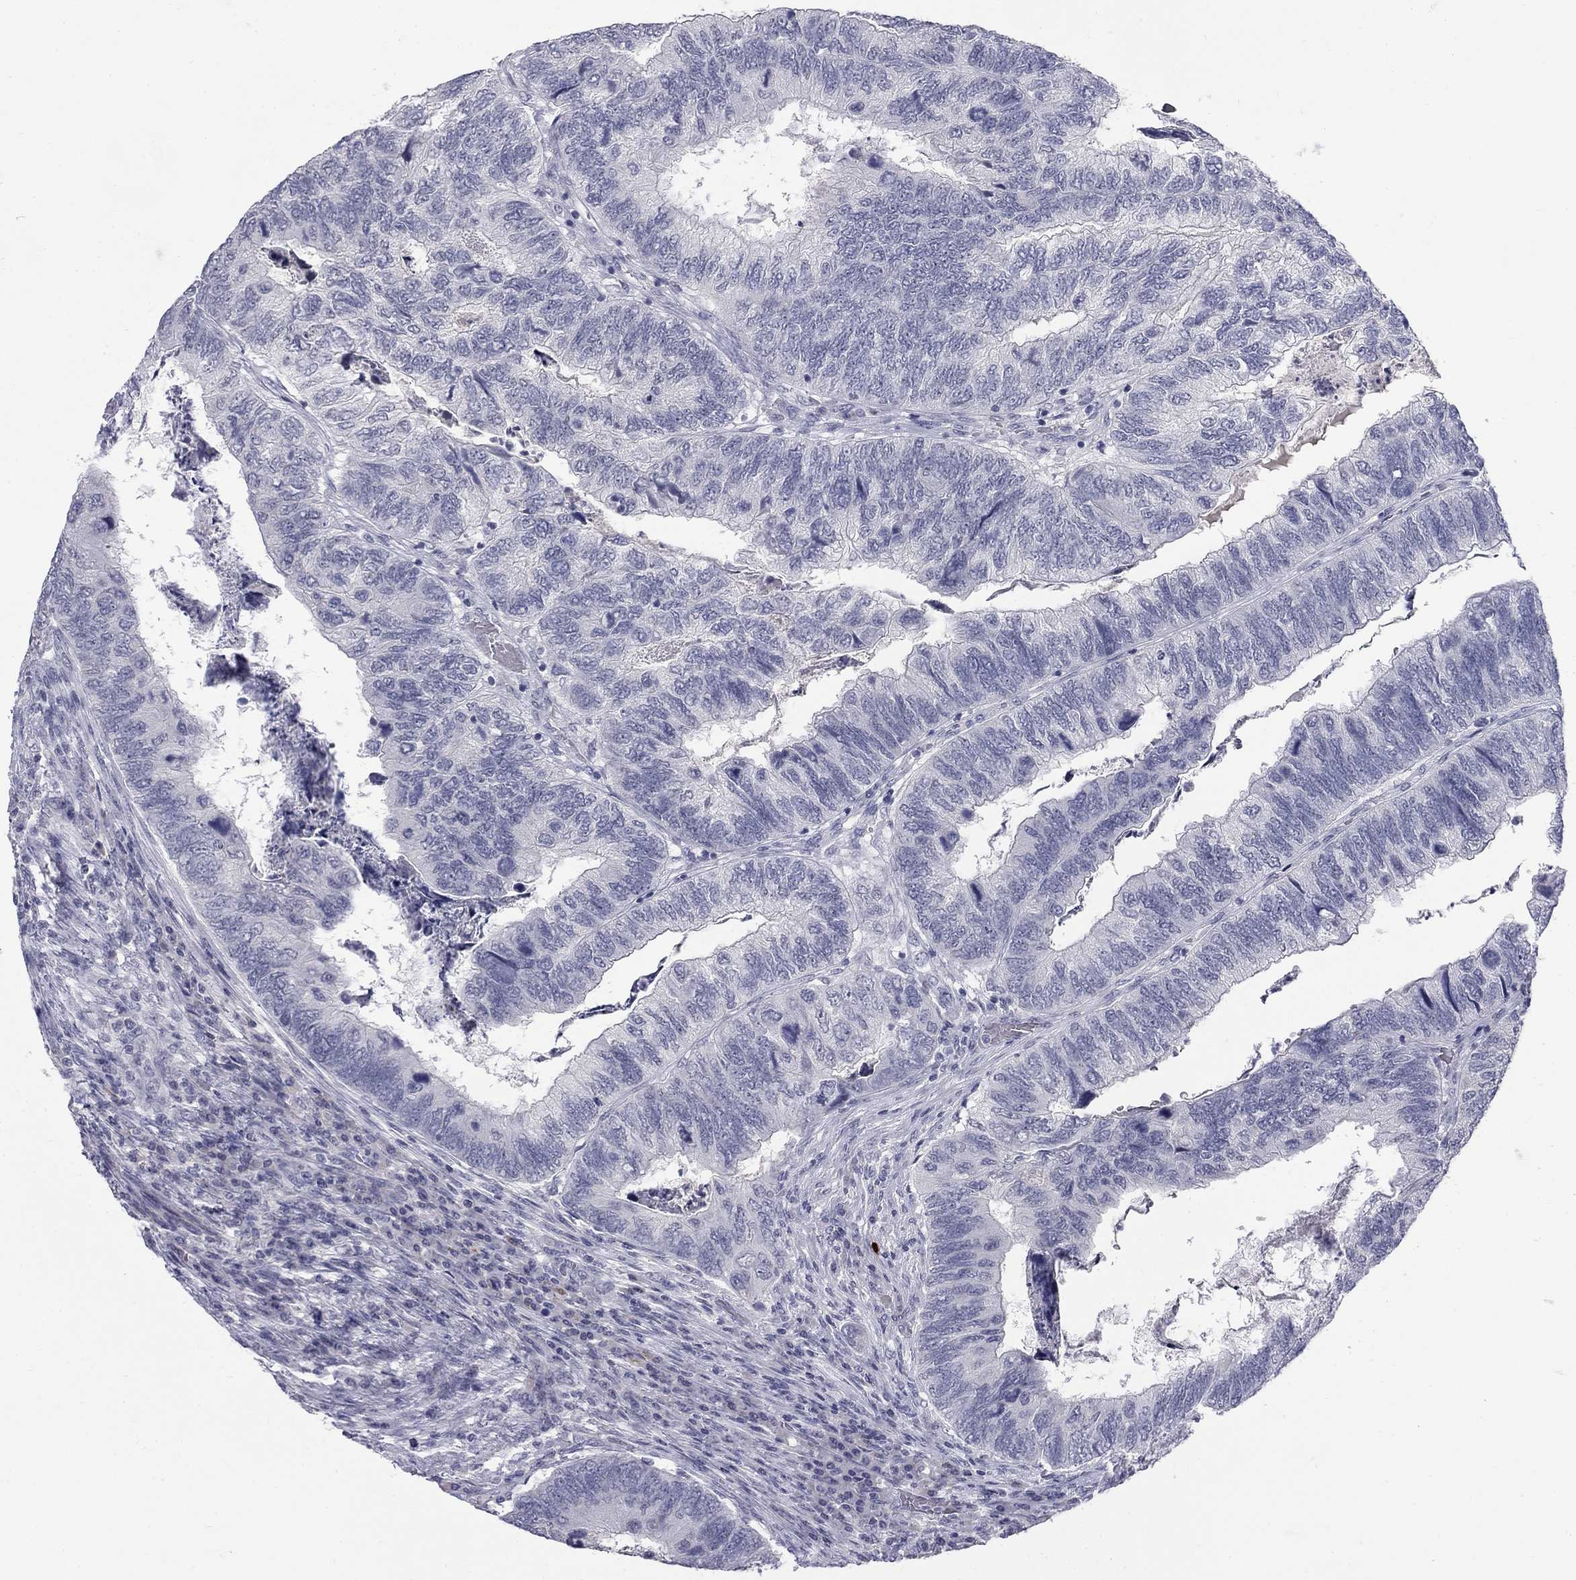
{"staining": {"intensity": "negative", "quantity": "none", "location": "none"}, "tissue": "colorectal cancer", "cell_type": "Tumor cells", "image_type": "cancer", "snomed": [{"axis": "morphology", "description": "Adenocarcinoma, NOS"}, {"axis": "topography", "description": "Colon"}], "caption": "An immunohistochemistry (IHC) photomicrograph of colorectal adenocarcinoma is shown. There is no staining in tumor cells of colorectal adenocarcinoma.", "gene": "CTNND2", "patient": {"sex": "female", "age": 67}}